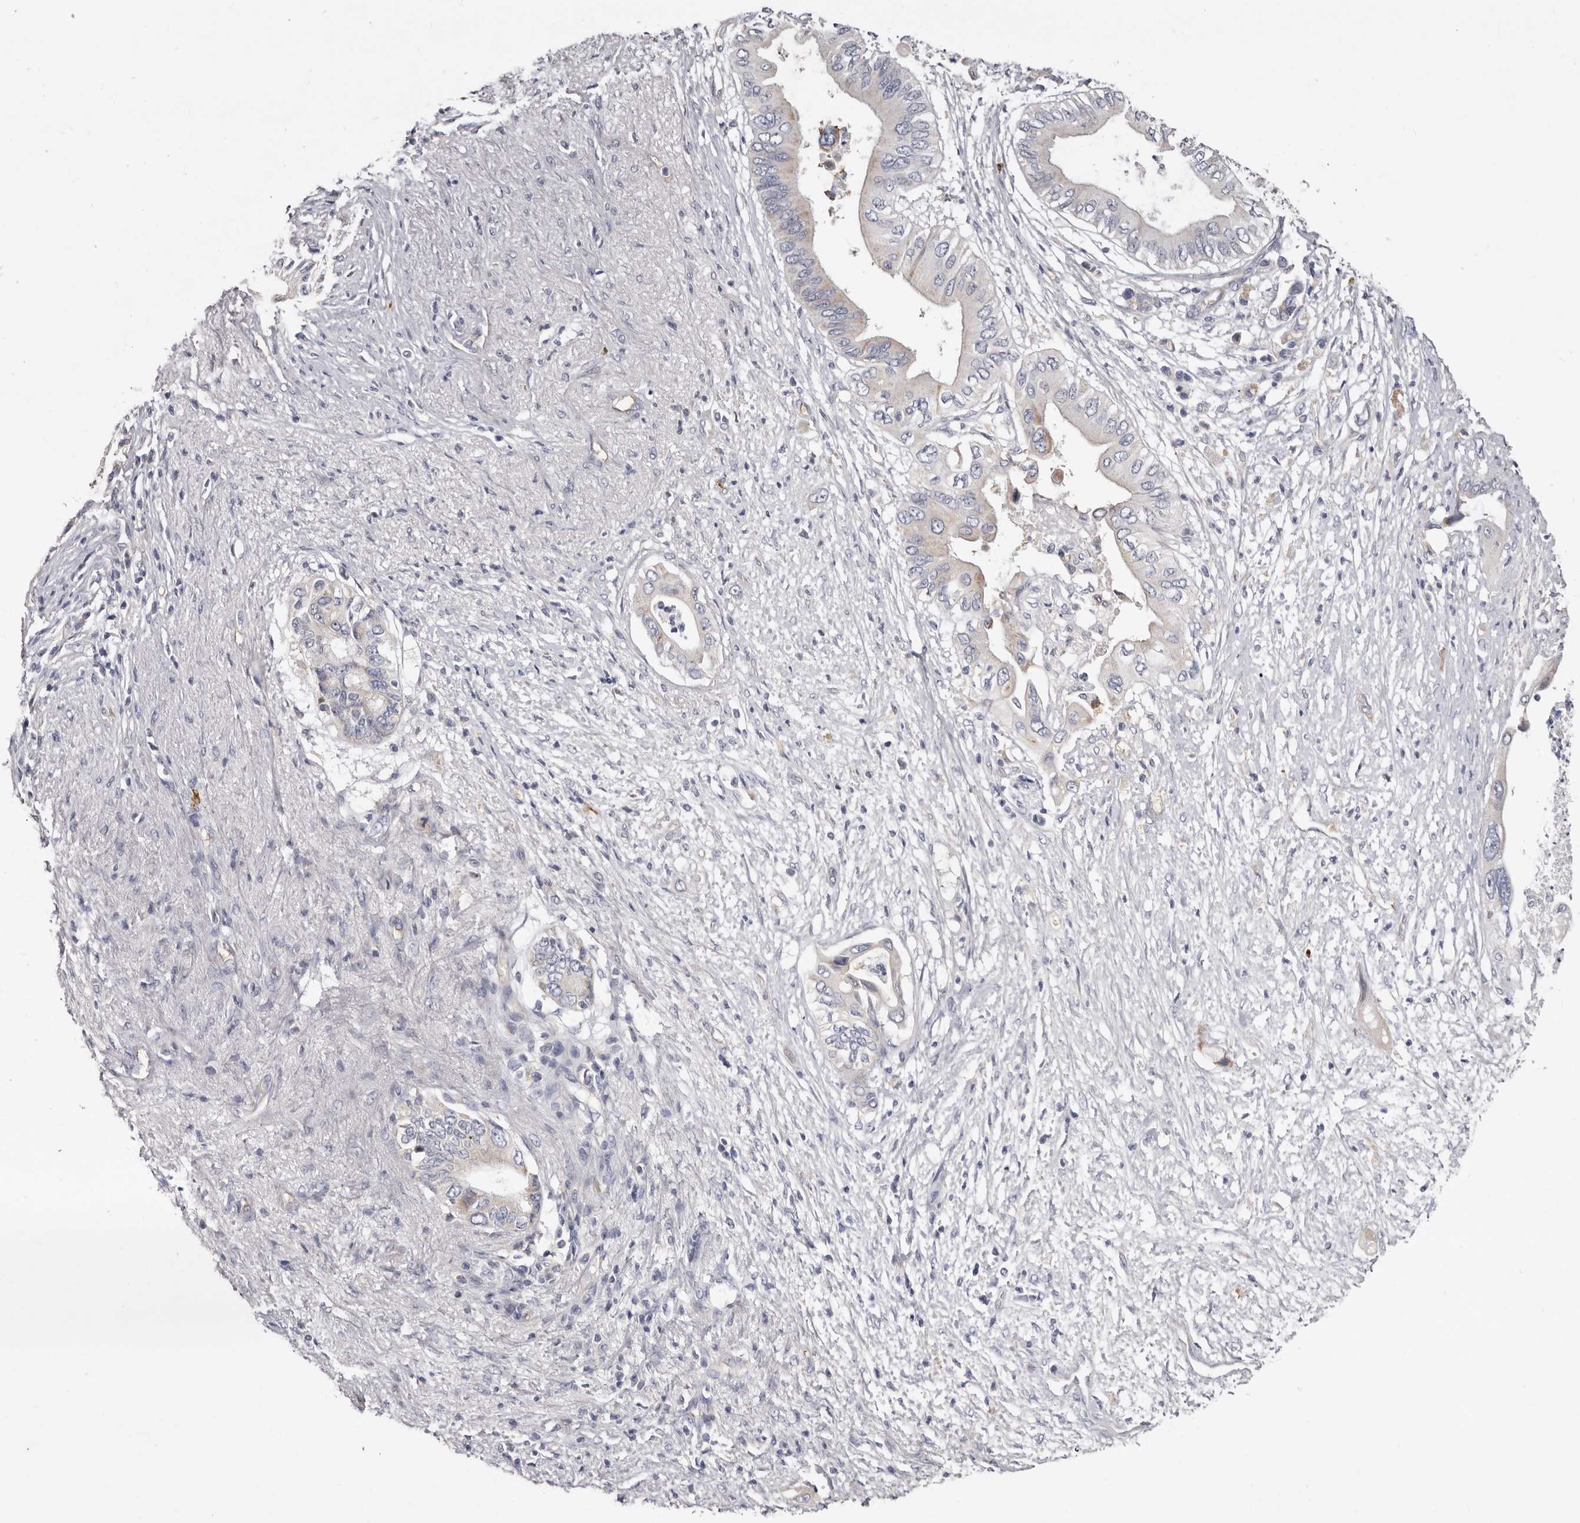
{"staining": {"intensity": "weak", "quantity": "<25%", "location": "cytoplasmic/membranous"}, "tissue": "pancreatic cancer", "cell_type": "Tumor cells", "image_type": "cancer", "snomed": [{"axis": "morphology", "description": "Adenocarcinoma, NOS"}, {"axis": "topography", "description": "Pancreas"}], "caption": "This is an immunohistochemistry photomicrograph of human pancreatic adenocarcinoma. There is no positivity in tumor cells.", "gene": "SPTA1", "patient": {"sex": "male", "age": 66}}